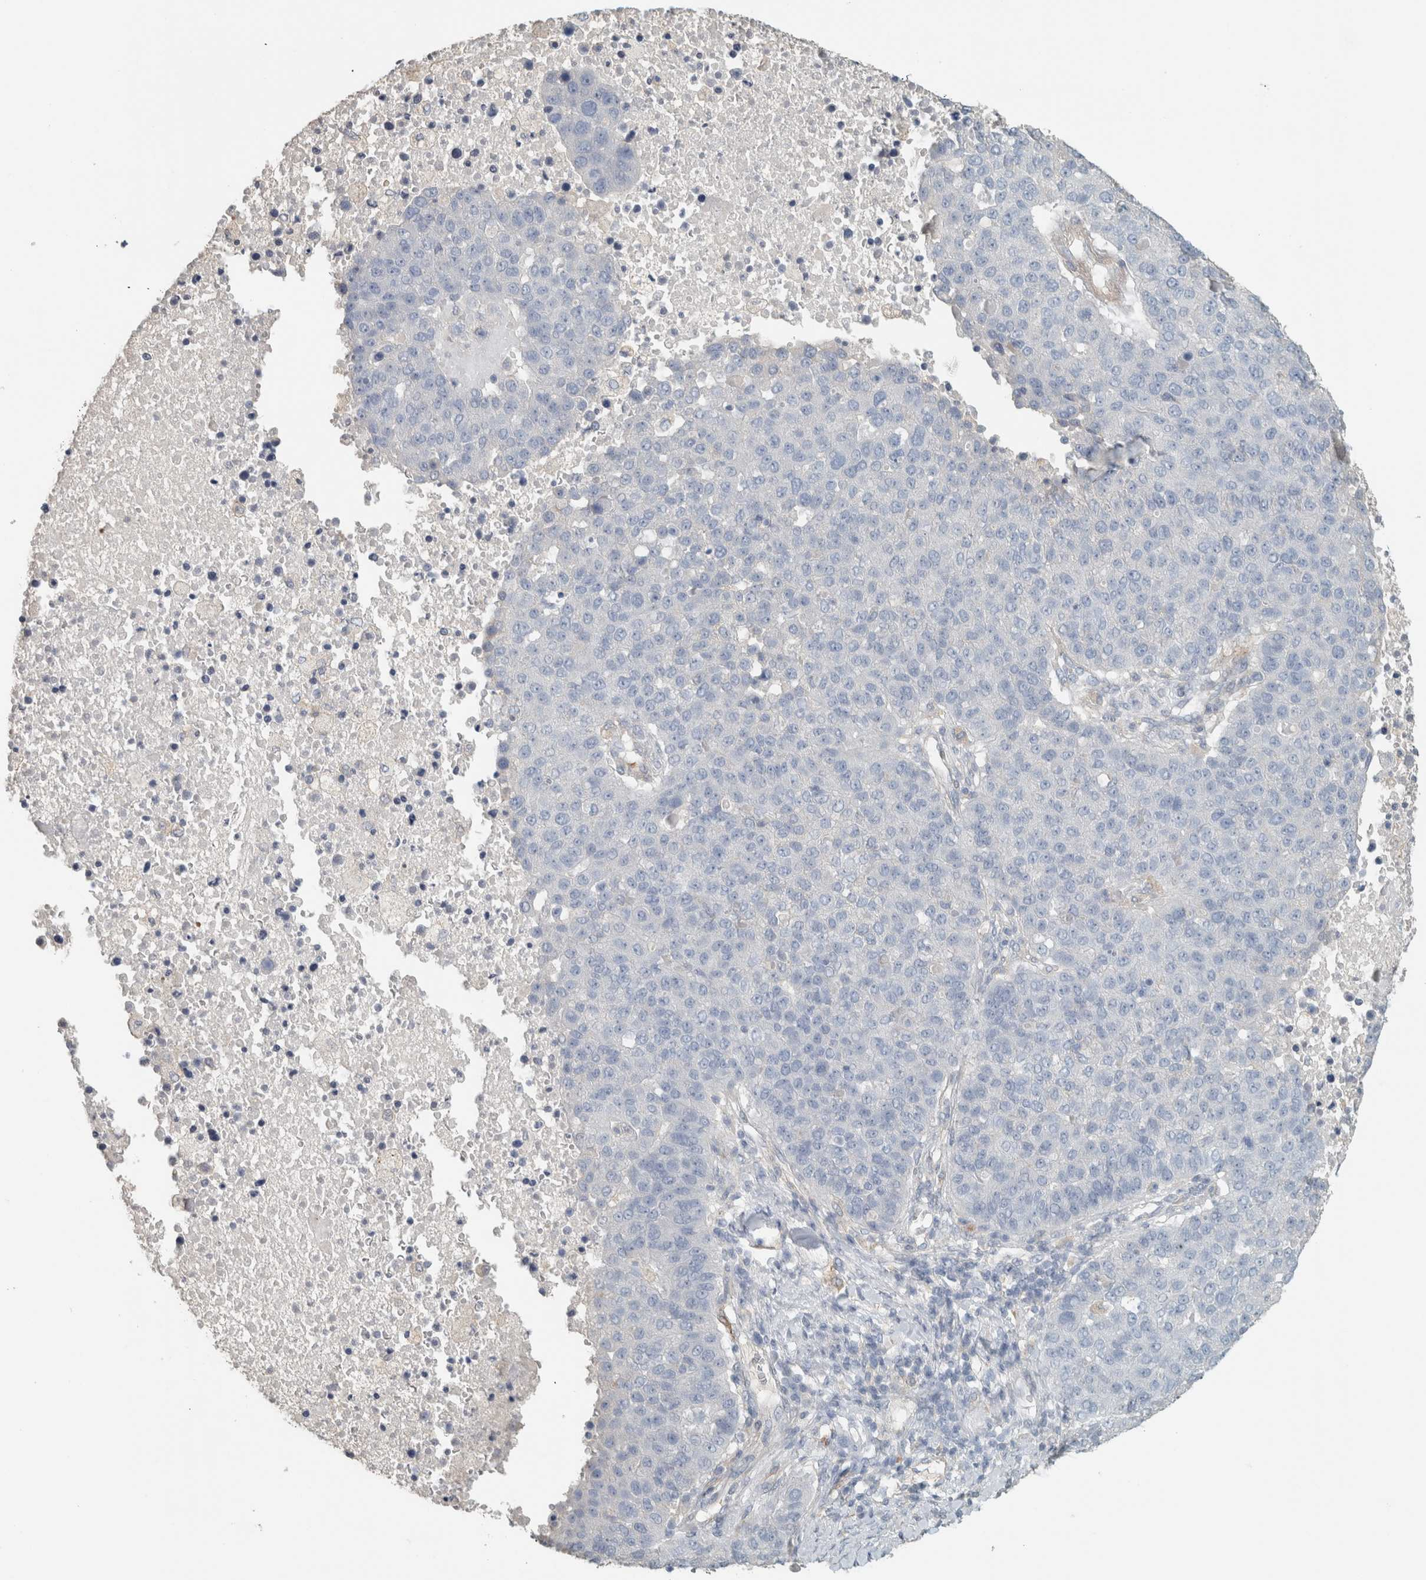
{"staining": {"intensity": "negative", "quantity": "none", "location": "none"}, "tissue": "pancreatic cancer", "cell_type": "Tumor cells", "image_type": "cancer", "snomed": [{"axis": "morphology", "description": "Adenocarcinoma, NOS"}, {"axis": "topography", "description": "Pancreas"}], "caption": "Tumor cells show no significant positivity in pancreatic cancer.", "gene": "SCIN", "patient": {"sex": "female", "age": 61}}